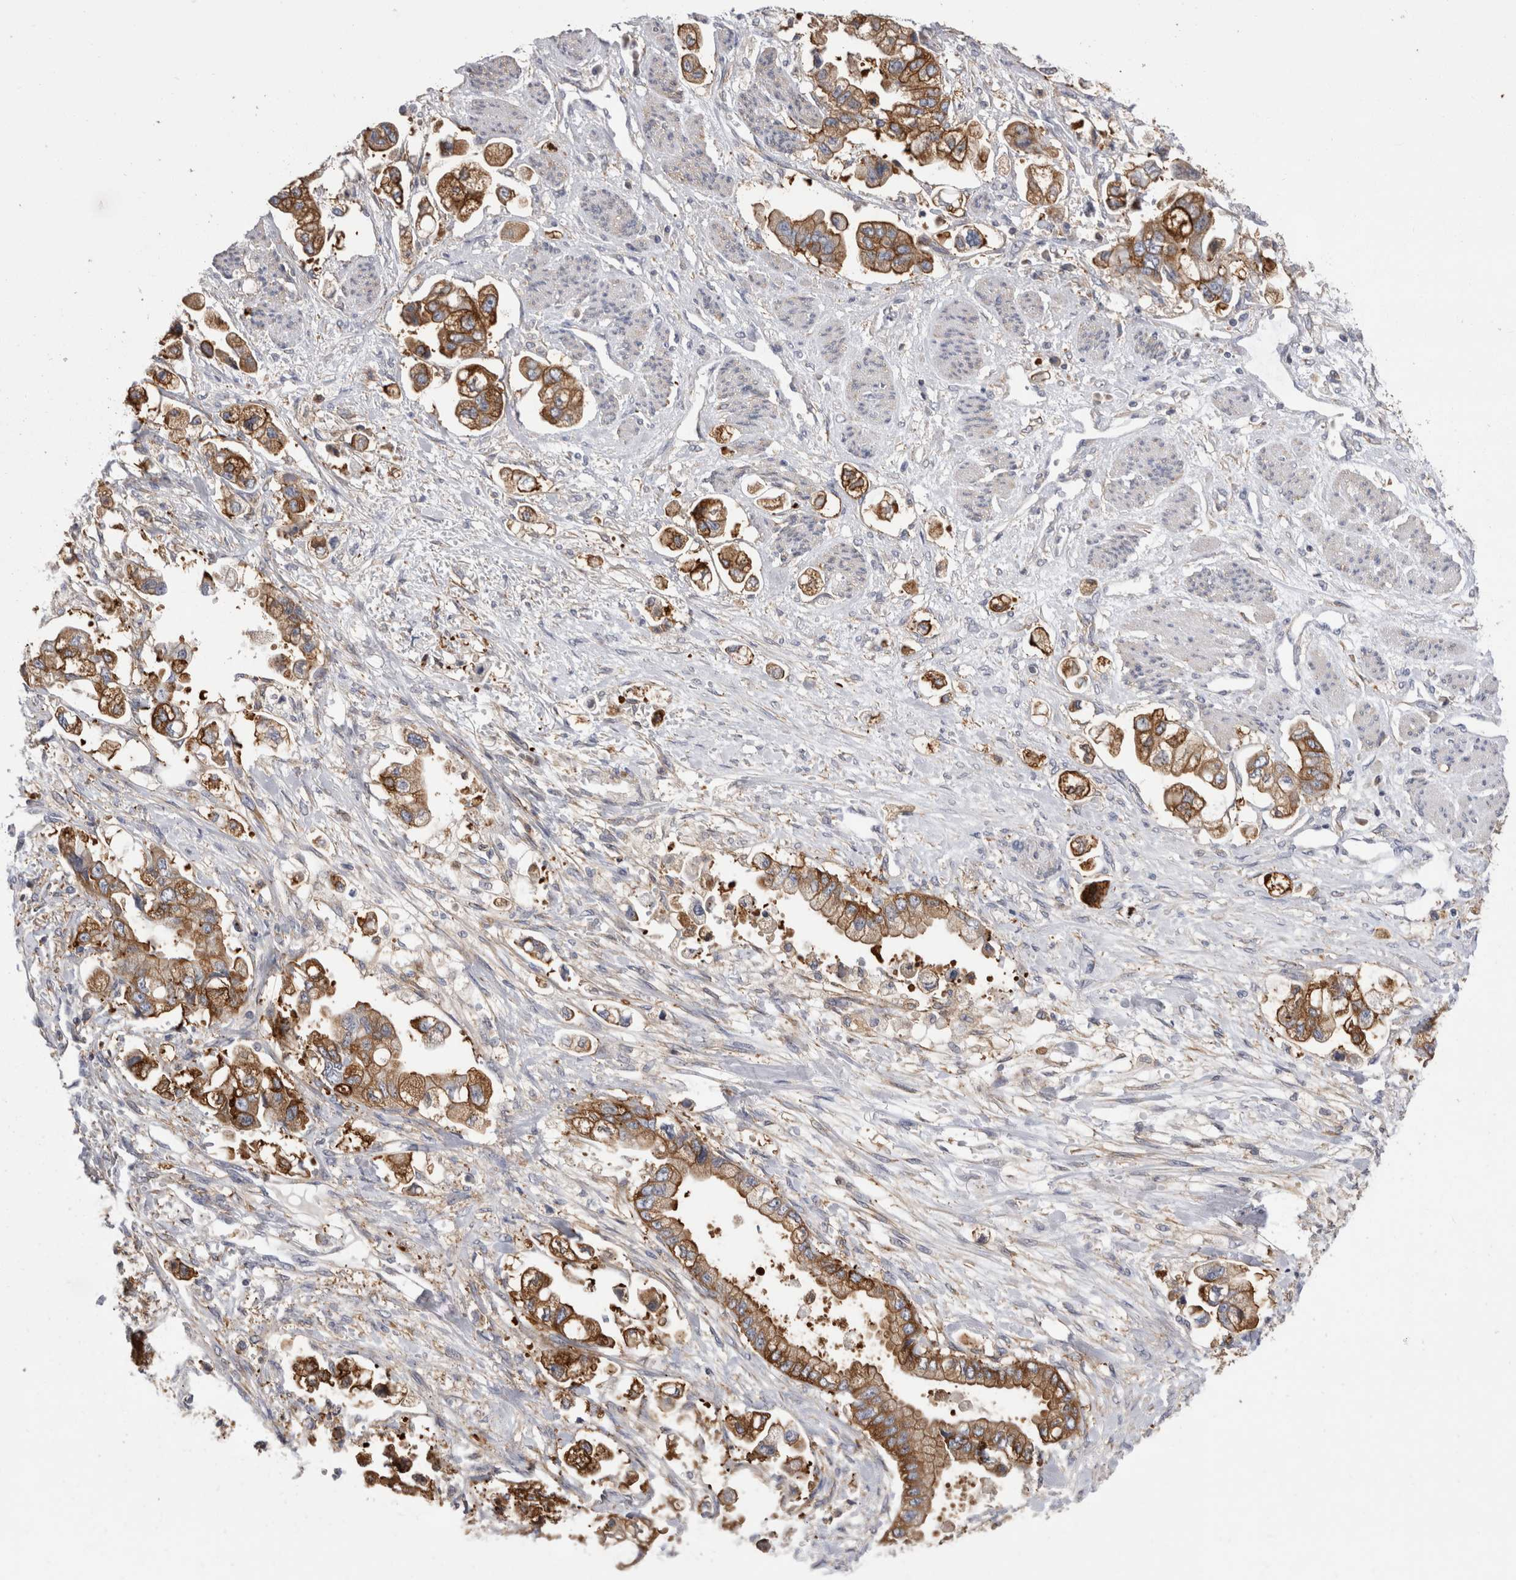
{"staining": {"intensity": "strong", "quantity": ">75%", "location": "cytoplasmic/membranous"}, "tissue": "stomach cancer", "cell_type": "Tumor cells", "image_type": "cancer", "snomed": [{"axis": "morphology", "description": "Adenocarcinoma, NOS"}, {"axis": "topography", "description": "Stomach"}], "caption": "Tumor cells exhibit high levels of strong cytoplasmic/membranous staining in about >75% of cells in human stomach adenocarcinoma.", "gene": "RAB11FIP1", "patient": {"sex": "male", "age": 62}}